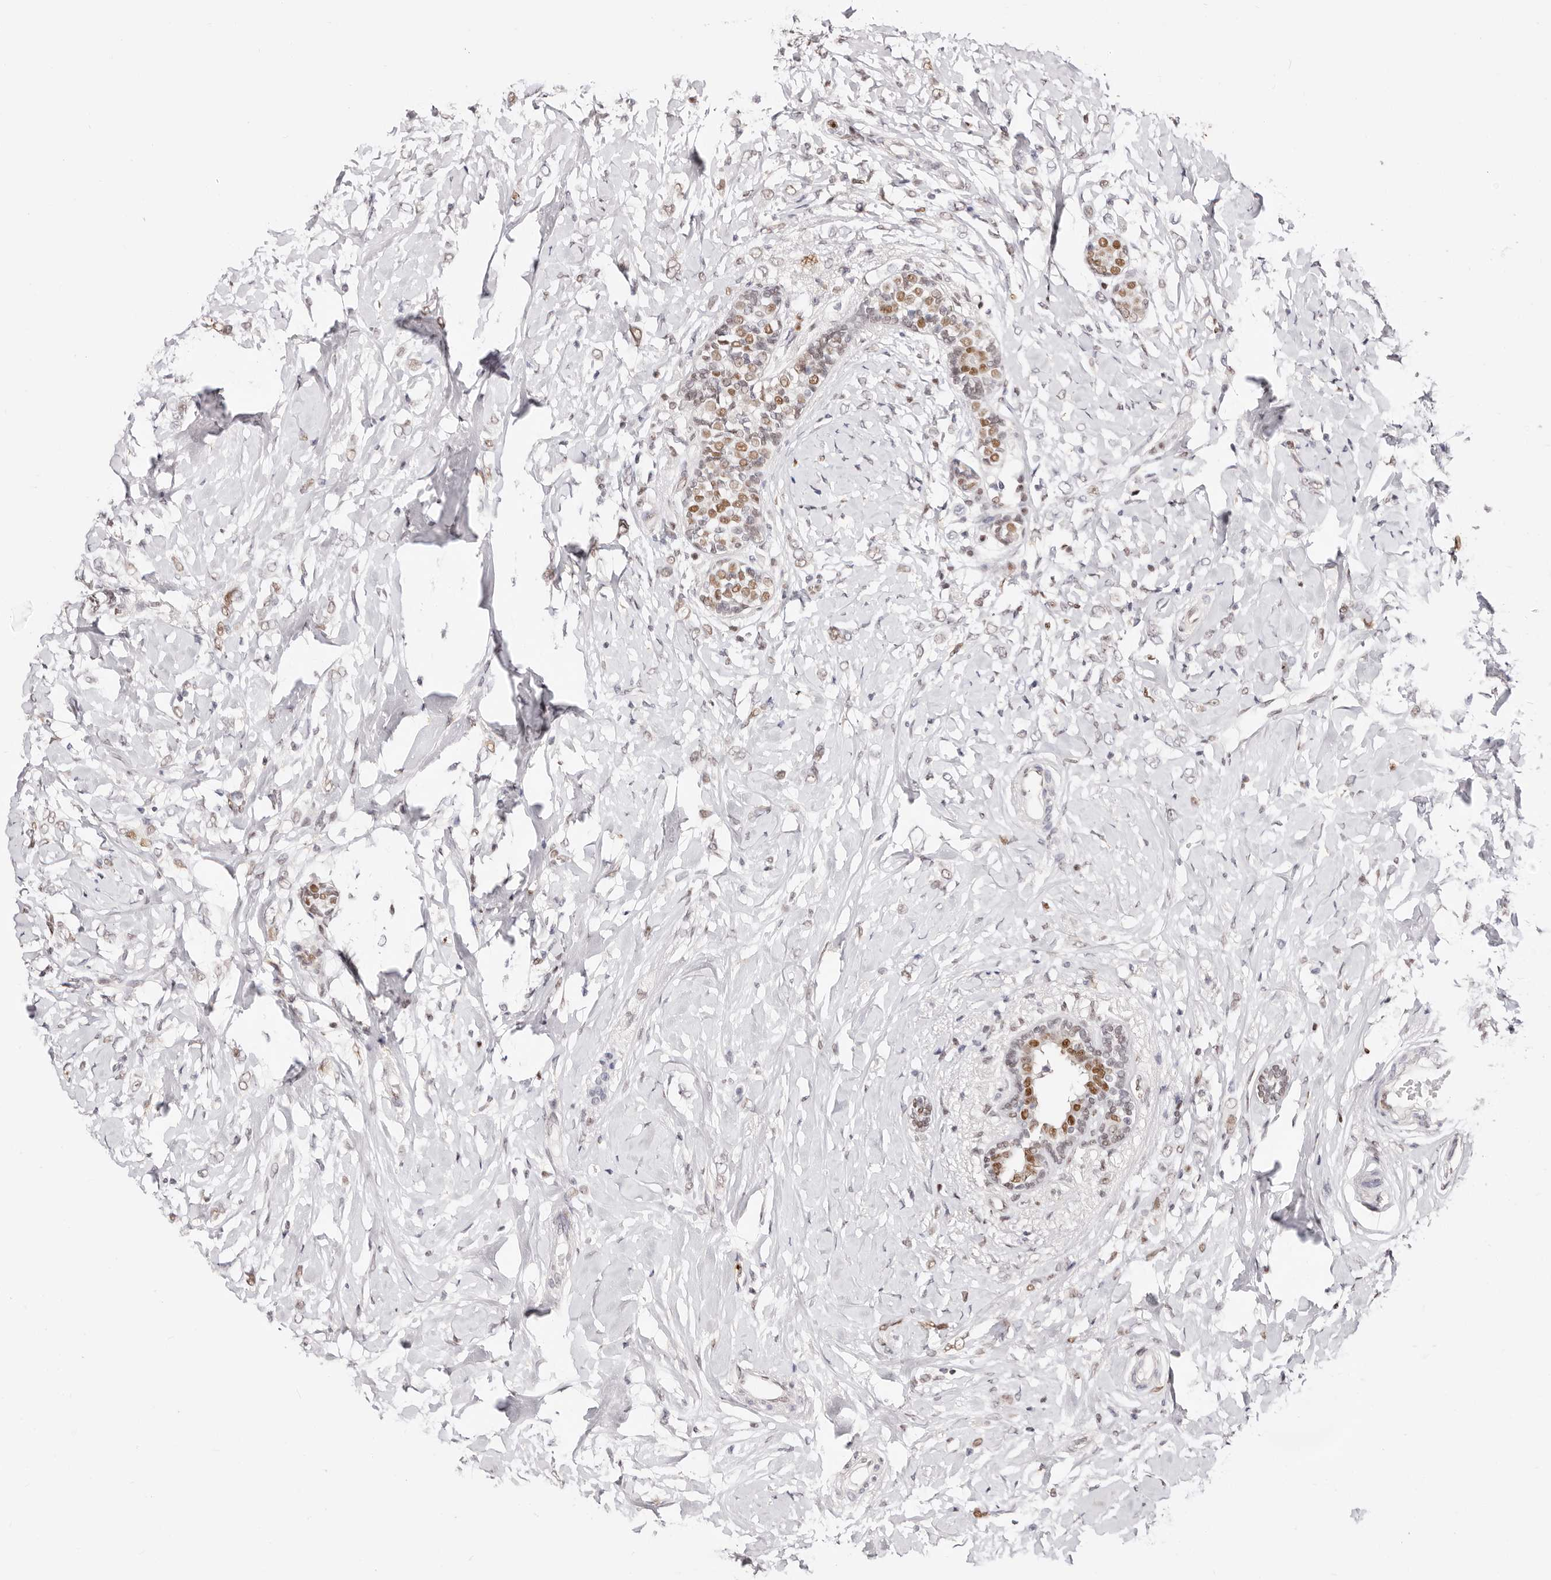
{"staining": {"intensity": "weak", "quantity": "<25%", "location": "nuclear"}, "tissue": "breast cancer", "cell_type": "Tumor cells", "image_type": "cancer", "snomed": [{"axis": "morphology", "description": "Normal tissue, NOS"}, {"axis": "morphology", "description": "Lobular carcinoma"}, {"axis": "topography", "description": "Breast"}], "caption": "DAB immunohistochemical staining of breast lobular carcinoma demonstrates no significant positivity in tumor cells.", "gene": "TKT", "patient": {"sex": "female", "age": 47}}